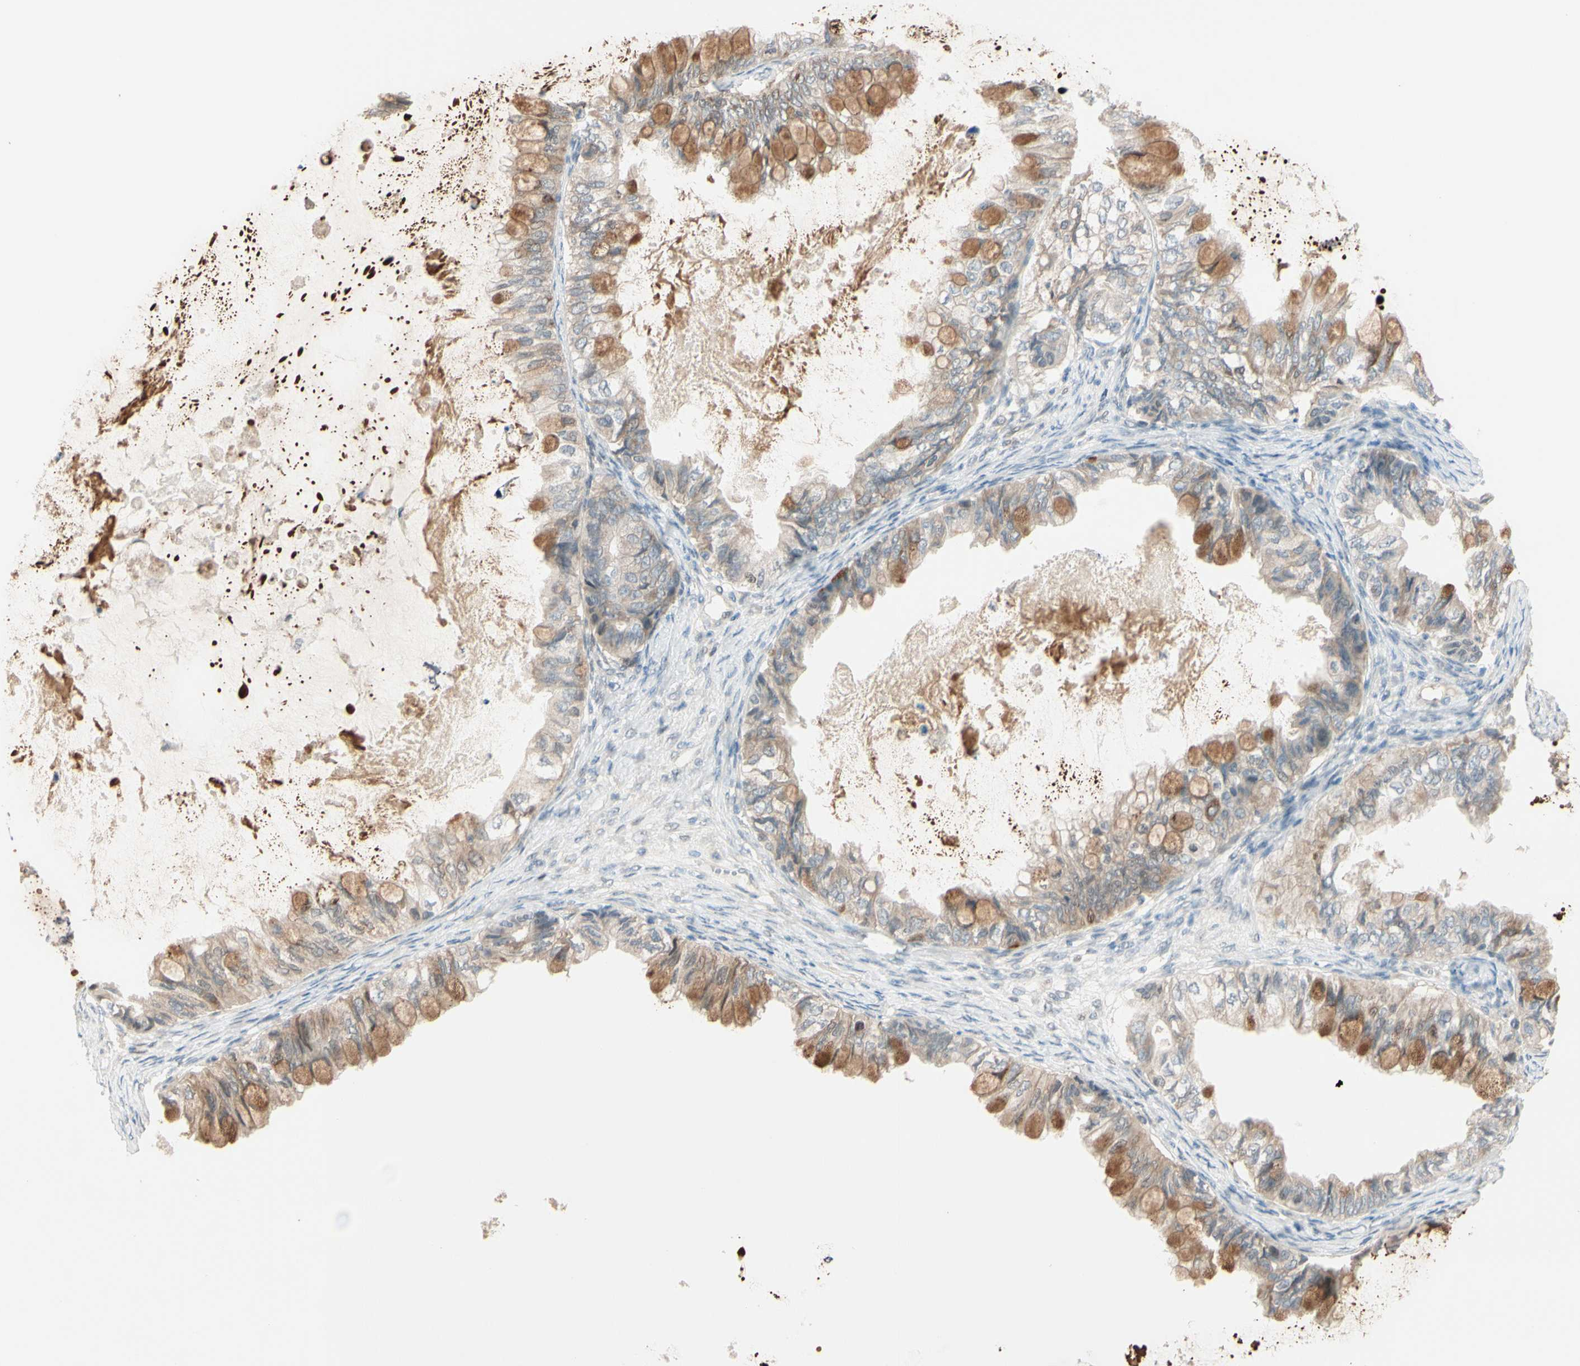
{"staining": {"intensity": "moderate", "quantity": ">75%", "location": "cytoplasmic/membranous"}, "tissue": "ovarian cancer", "cell_type": "Tumor cells", "image_type": "cancer", "snomed": [{"axis": "morphology", "description": "Cystadenocarcinoma, mucinous, NOS"}, {"axis": "topography", "description": "Ovary"}], "caption": "This image shows ovarian mucinous cystadenocarcinoma stained with IHC to label a protein in brown. The cytoplasmic/membranous of tumor cells show moderate positivity for the protein. Nuclei are counter-stained blue.", "gene": "PTTG1", "patient": {"sex": "female", "age": 80}}